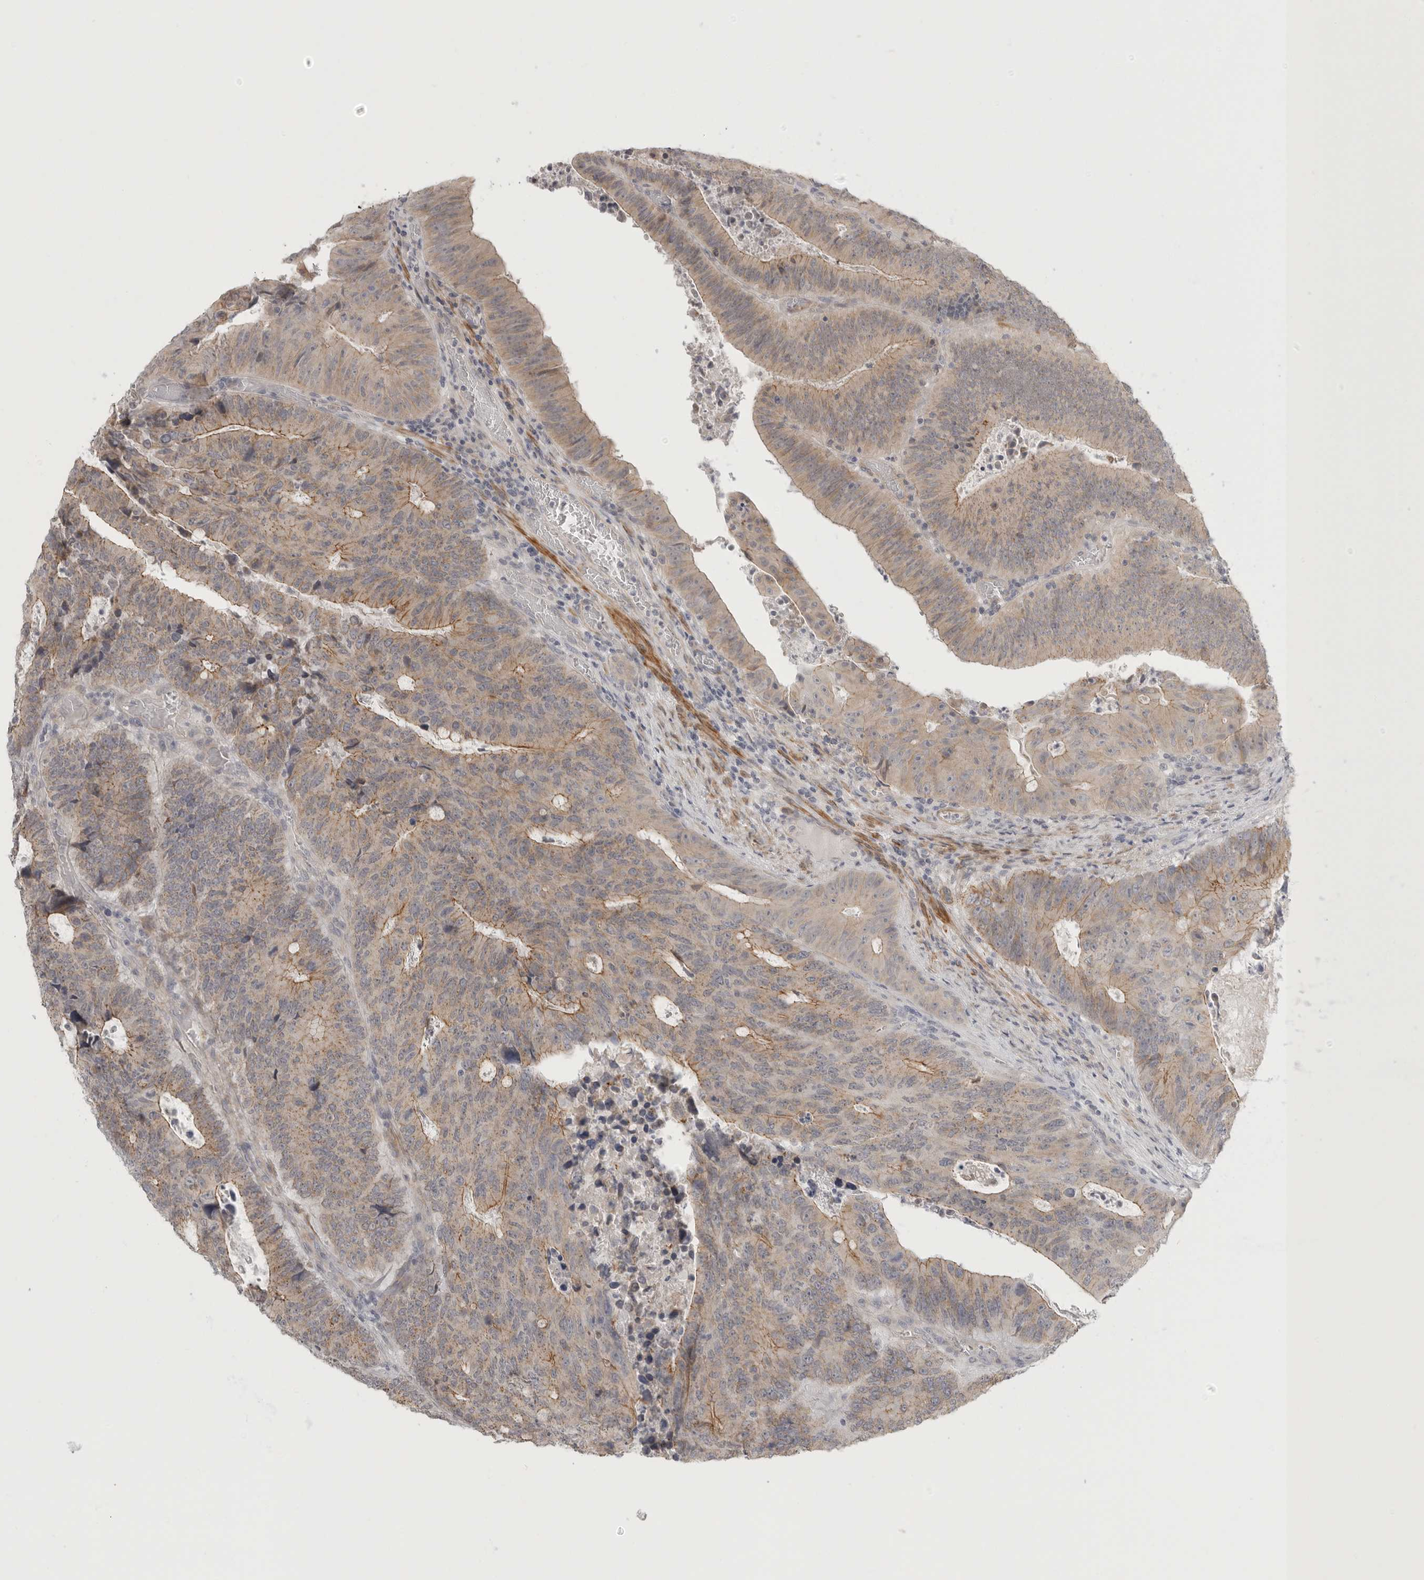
{"staining": {"intensity": "weak", "quantity": "<25%", "location": "cytoplasmic/membranous"}, "tissue": "colorectal cancer", "cell_type": "Tumor cells", "image_type": "cancer", "snomed": [{"axis": "morphology", "description": "Adenocarcinoma, NOS"}, {"axis": "topography", "description": "Colon"}], "caption": "A micrograph of human colorectal cancer (adenocarcinoma) is negative for staining in tumor cells.", "gene": "STAB2", "patient": {"sex": "male", "age": 87}}